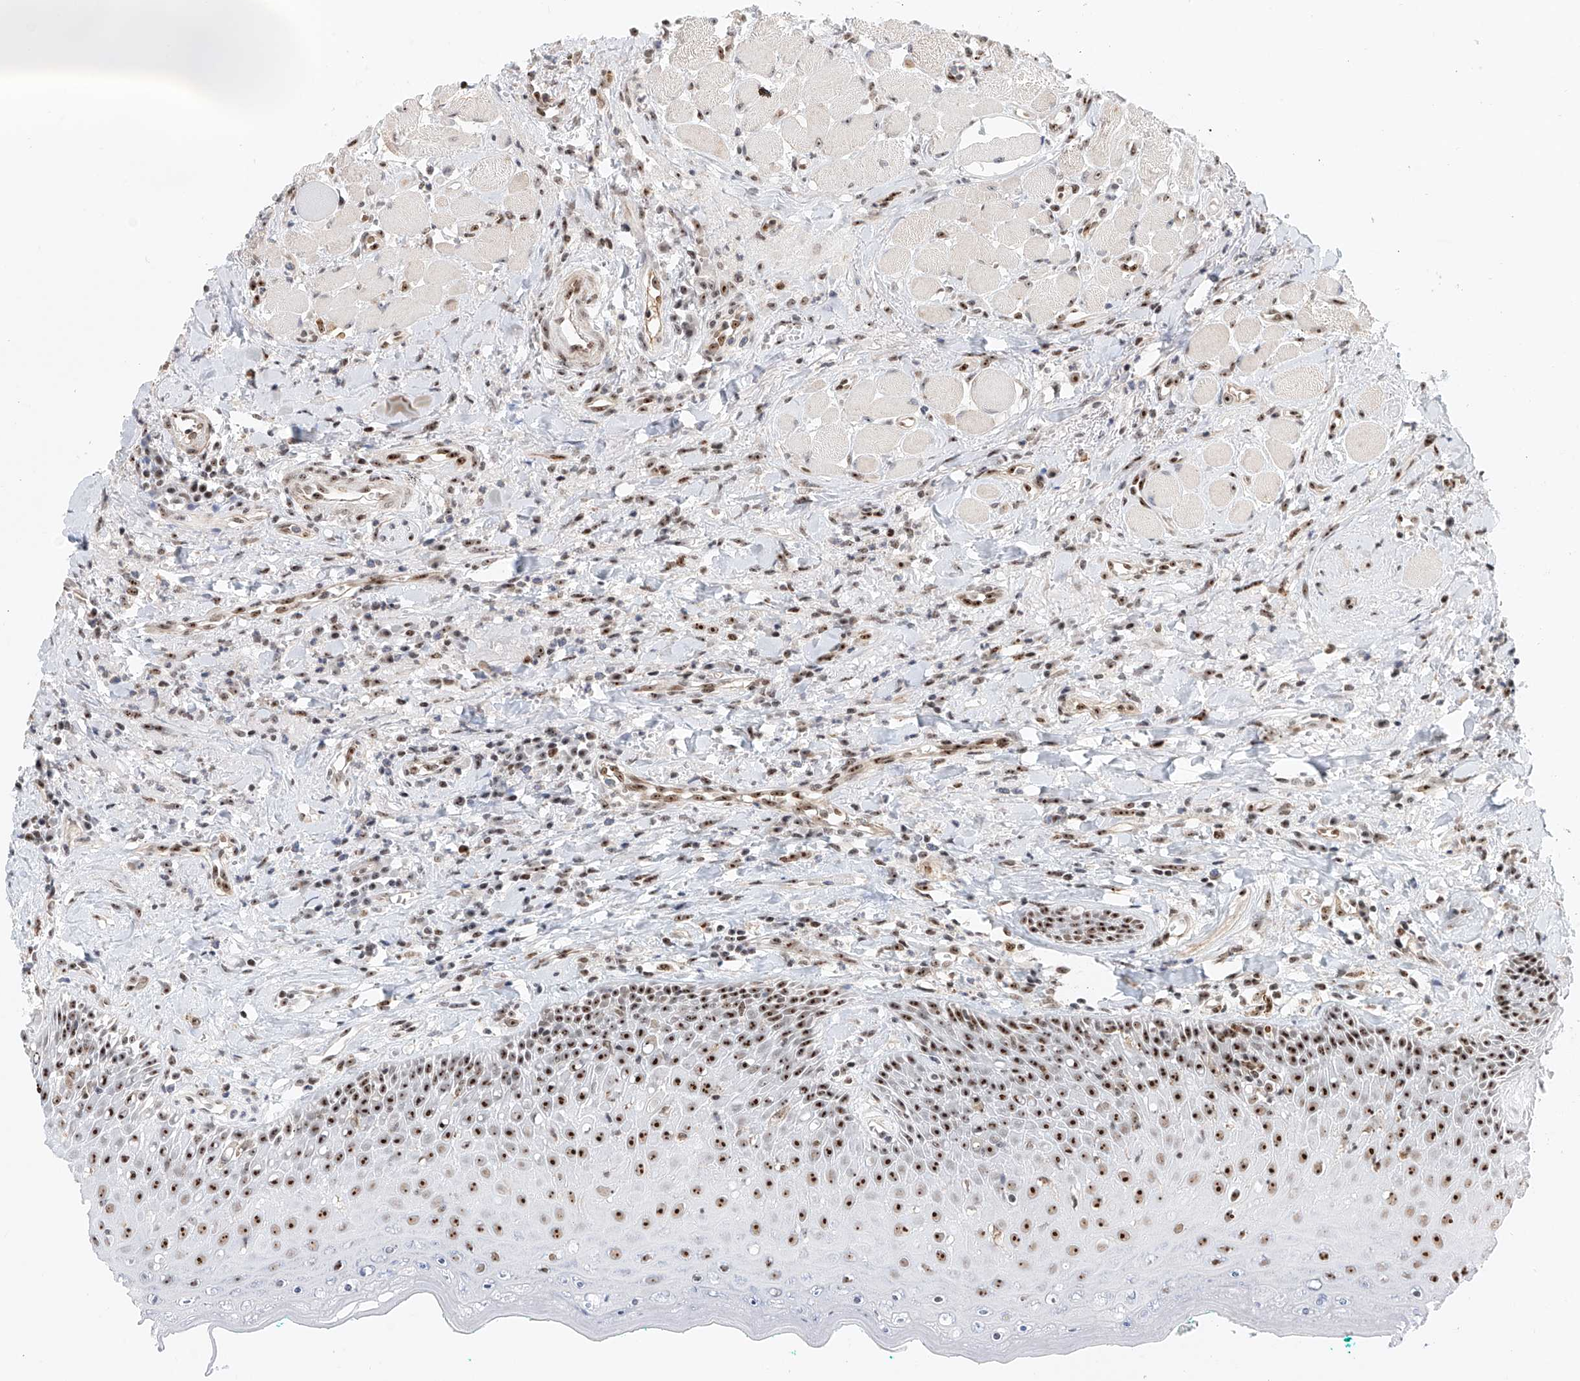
{"staining": {"intensity": "strong", "quantity": ">75%", "location": "nuclear"}, "tissue": "oral mucosa", "cell_type": "Squamous epithelial cells", "image_type": "normal", "snomed": [{"axis": "morphology", "description": "Normal tissue, NOS"}, {"axis": "topography", "description": "Oral tissue"}], "caption": "A brown stain labels strong nuclear staining of a protein in squamous epithelial cells of normal oral mucosa. The protein is shown in brown color, while the nuclei are stained blue.", "gene": "PRUNE2", "patient": {"sex": "female", "age": 70}}